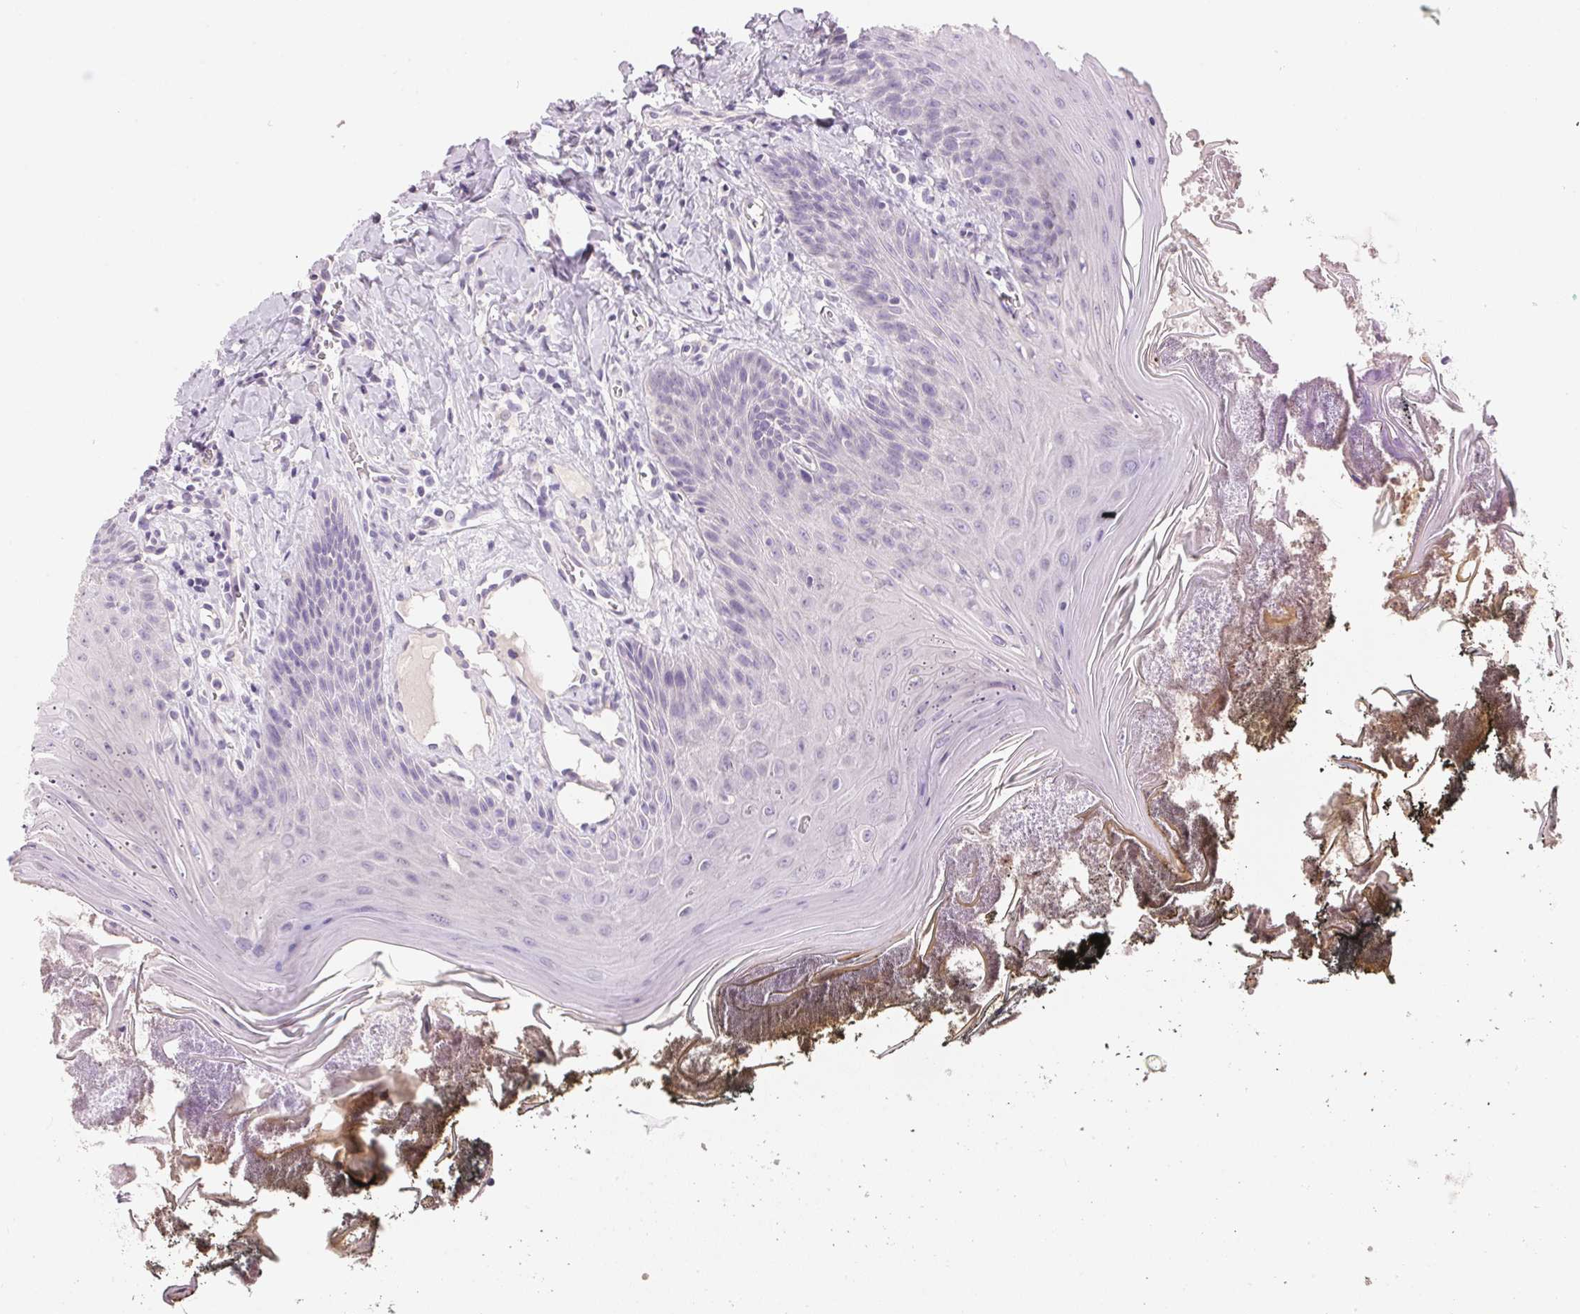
{"staining": {"intensity": "negative", "quantity": "none", "location": "none"}, "tissue": "oral mucosa", "cell_type": "Squamous epithelial cells", "image_type": "normal", "snomed": [{"axis": "morphology", "description": "Normal tissue, NOS"}, {"axis": "topography", "description": "Oral tissue"}], "caption": "IHC image of normal oral mucosa: human oral mucosa stained with DAB demonstrates no significant protein staining in squamous epithelial cells.", "gene": "HSD17B2", "patient": {"sex": "male", "age": 9}}